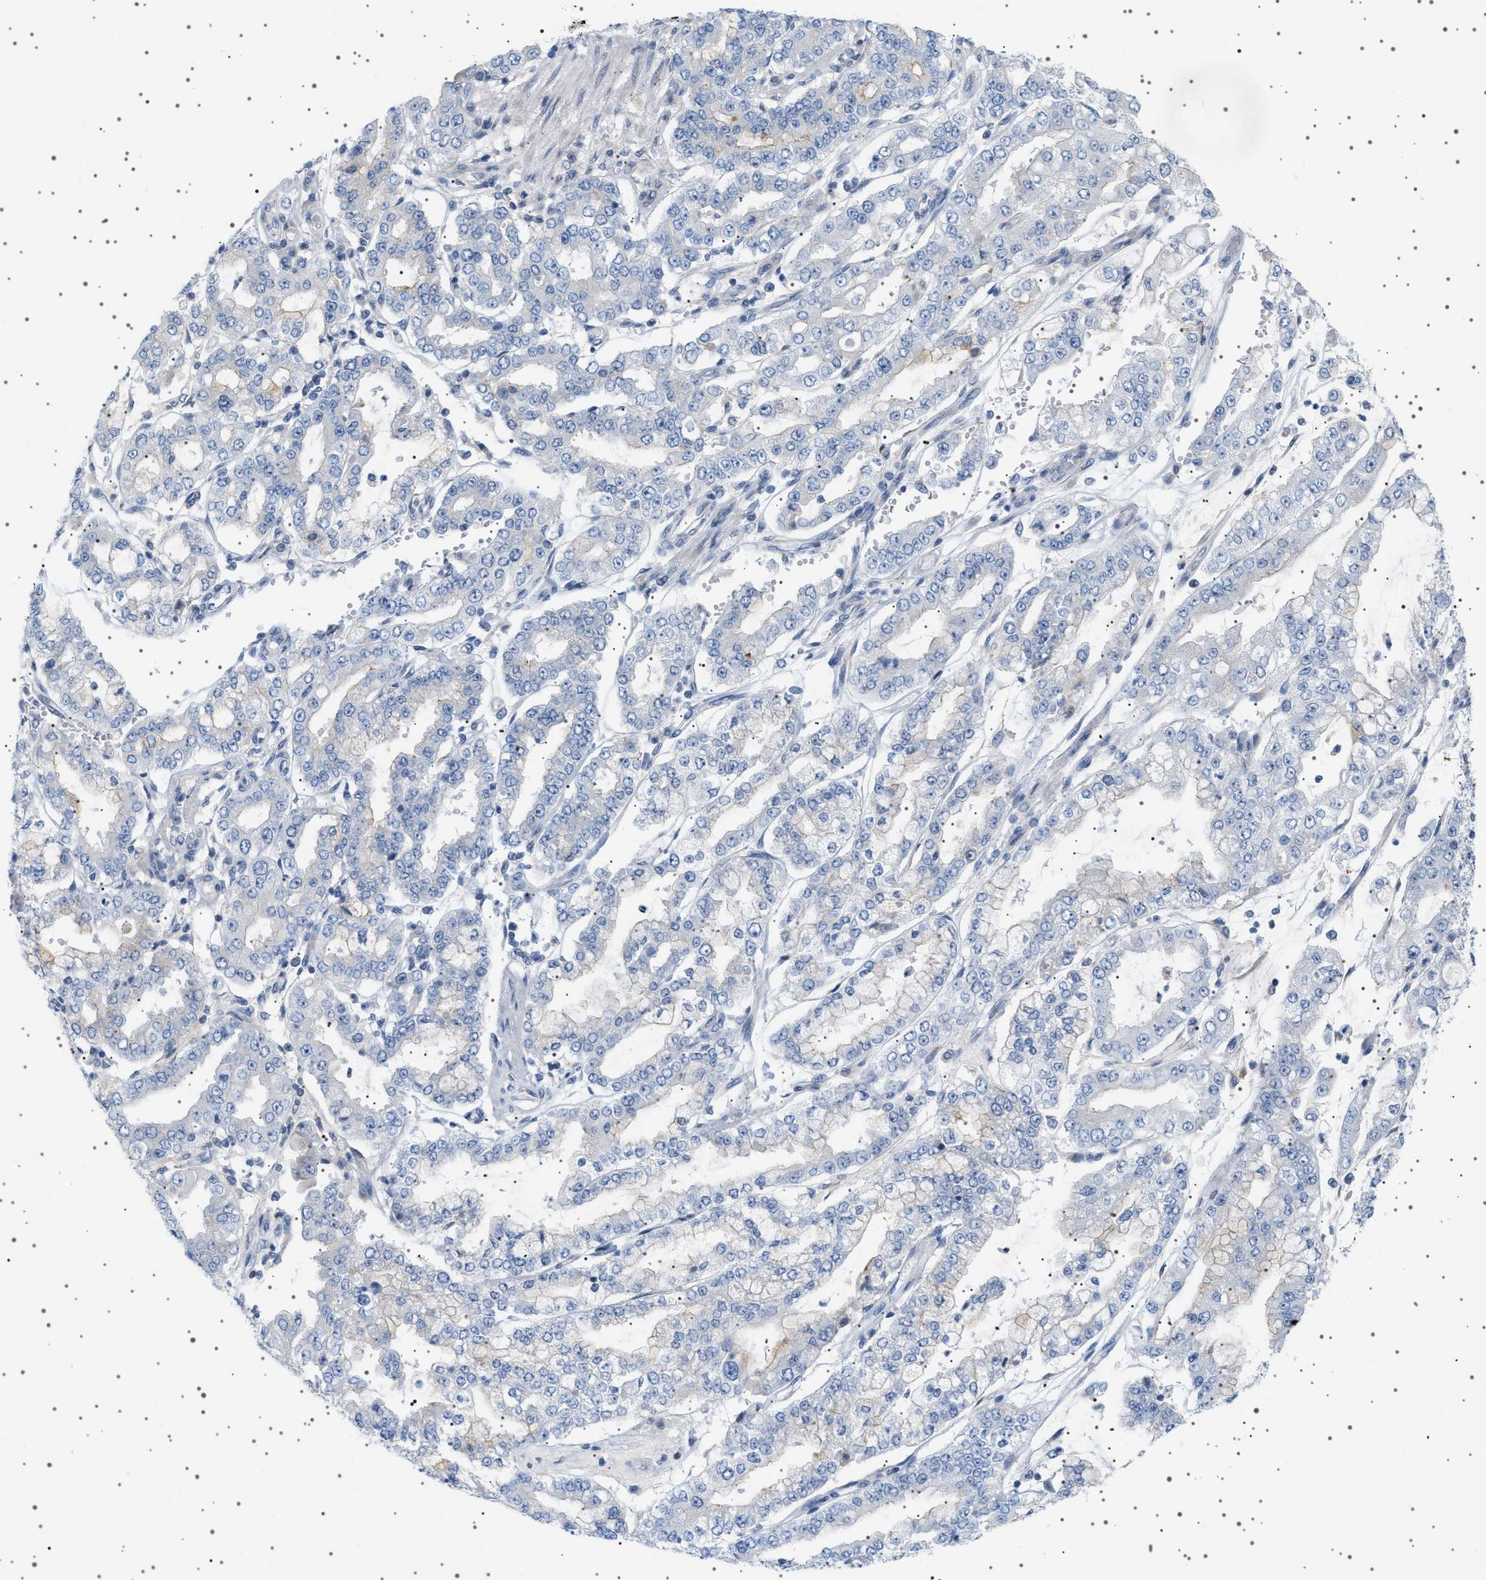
{"staining": {"intensity": "negative", "quantity": "none", "location": "none"}, "tissue": "stomach cancer", "cell_type": "Tumor cells", "image_type": "cancer", "snomed": [{"axis": "morphology", "description": "Adenocarcinoma, NOS"}, {"axis": "topography", "description": "Stomach"}], "caption": "The immunohistochemistry histopathology image has no significant expression in tumor cells of adenocarcinoma (stomach) tissue.", "gene": "ADCY10", "patient": {"sex": "male", "age": 76}}